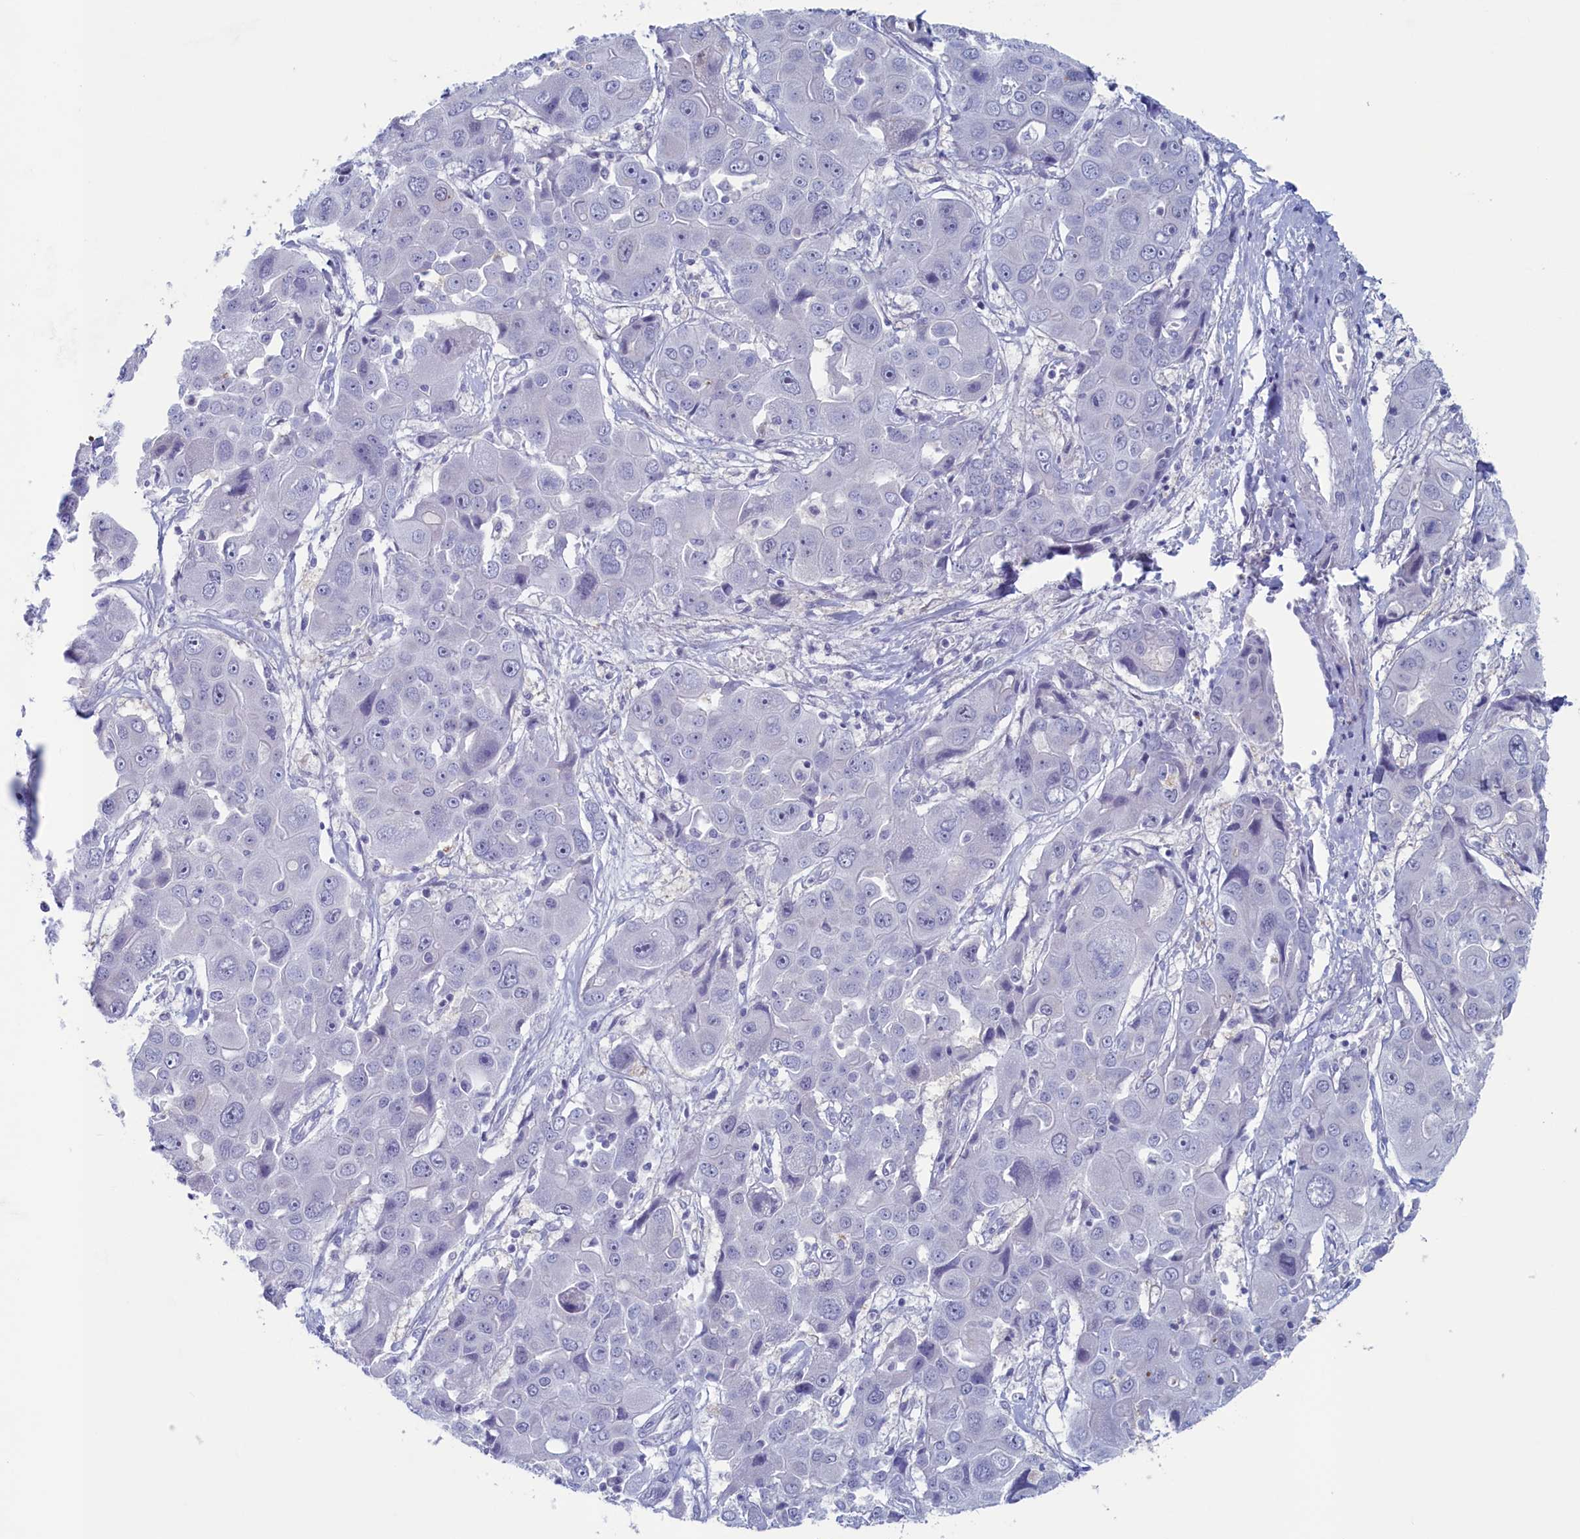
{"staining": {"intensity": "negative", "quantity": "none", "location": "none"}, "tissue": "liver cancer", "cell_type": "Tumor cells", "image_type": "cancer", "snomed": [{"axis": "morphology", "description": "Cholangiocarcinoma"}, {"axis": "topography", "description": "Liver"}], "caption": "Tumor cells are negative for protein expression in human liver cholangiocarcinoma.", "gene": "WDR76", "patient": {"sex": "male", "age": 67}}